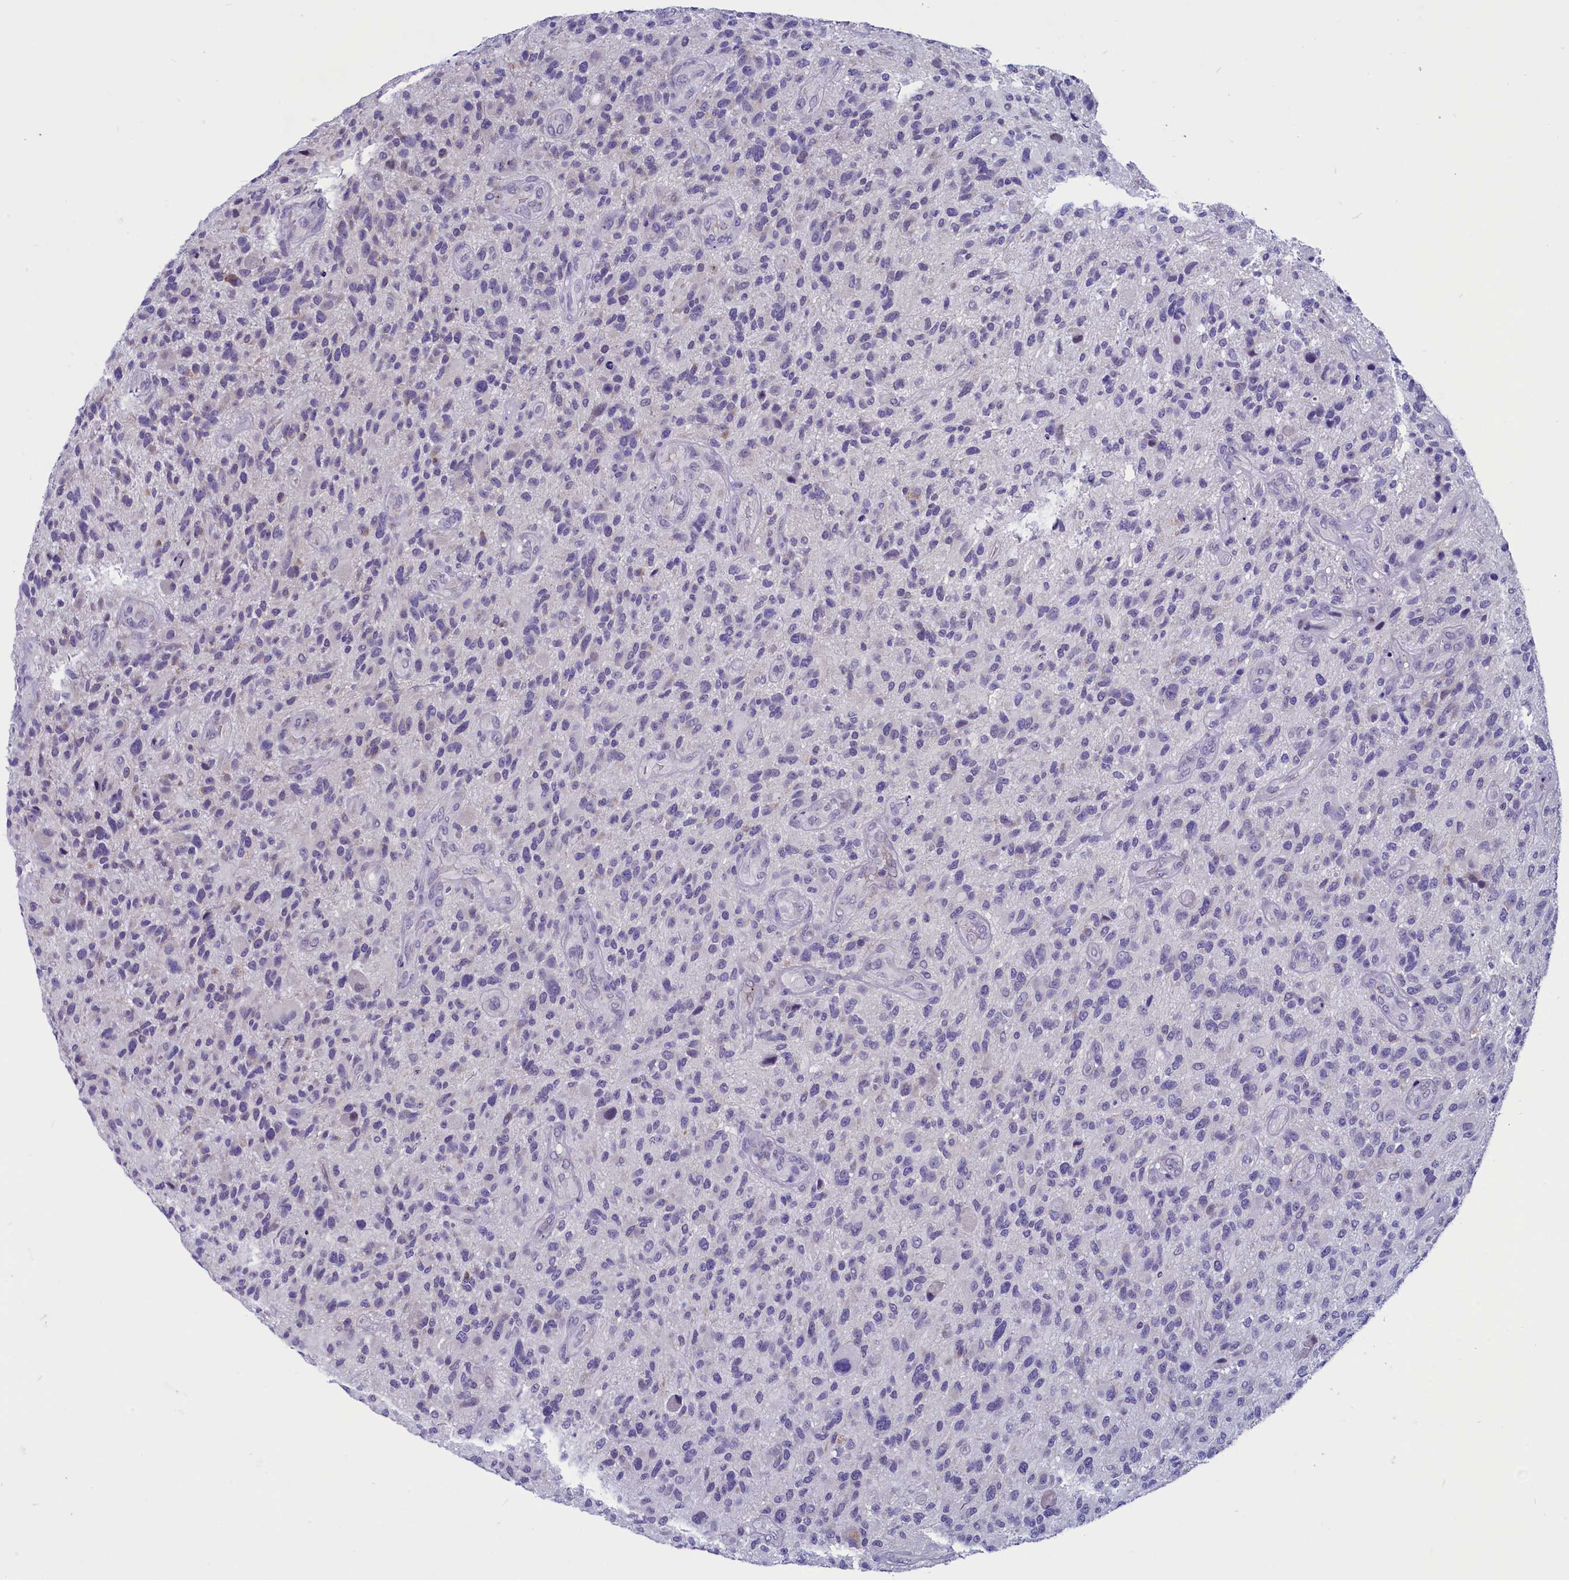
{"staining": {"intensity": "negative", "quantity": "none", "location": "none"}, "tissue": "glioma", "cell_type": "Tumor cells", "image_type": "cancer", "snomed": [{"axis": "morphology", "description": "Glioma, malignant, High grade"}, {"axis": "topography", "description": "Brain"}], "caption": "Tumor cells are negative for brown protein staining in malignant glioma (high-grade). The staining is performed using DAB (3,3'-diaminobenzidine) brown chromogen with nuclei counter-stained in using hematoxylin.", "gene": "SCD5", "patient": {"sex": "male", "age": 47}}